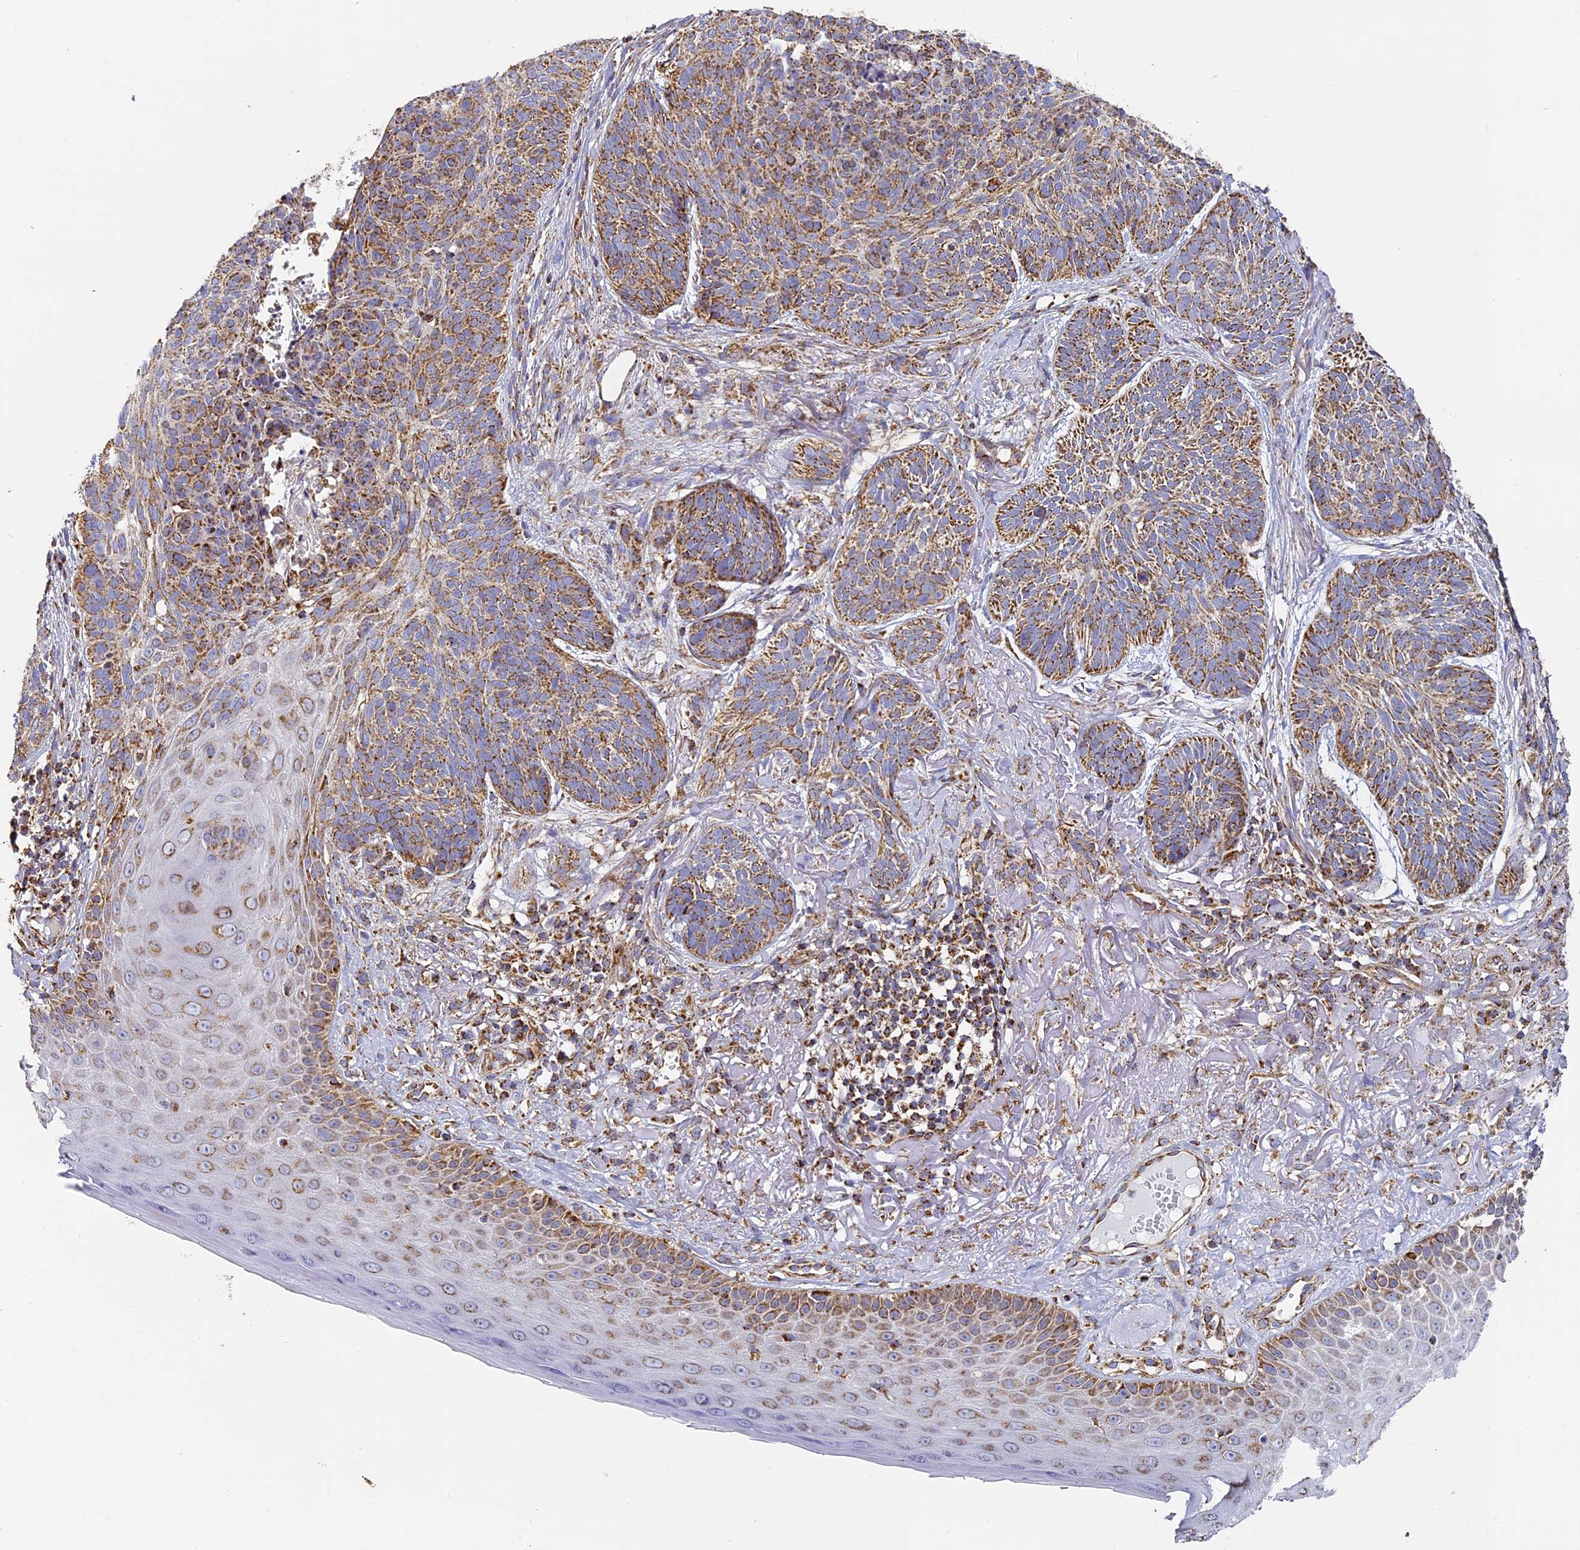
{"staining": {"intensity": "moderate", "quantity": ">75%", "location": "cytoplasmic/membranous"}, "tissue": "skin cancer", "cell_type": "Tumor cells", "image_type": "cancer", "snomed": [{"axis": "morphology", "description": "Normal tissue, NOS"}, {"axis": "morphology", "description": "Basal cell carcinoma"}, {"axis": "topography", "description": "Skin"}], "caption": "Skin cancer (basal cell carcinoma) stained with a protein marker displays moderate staining in tumor cells.", "gene": "STK17A", "patient": {"sex": "male", "age": 66}}